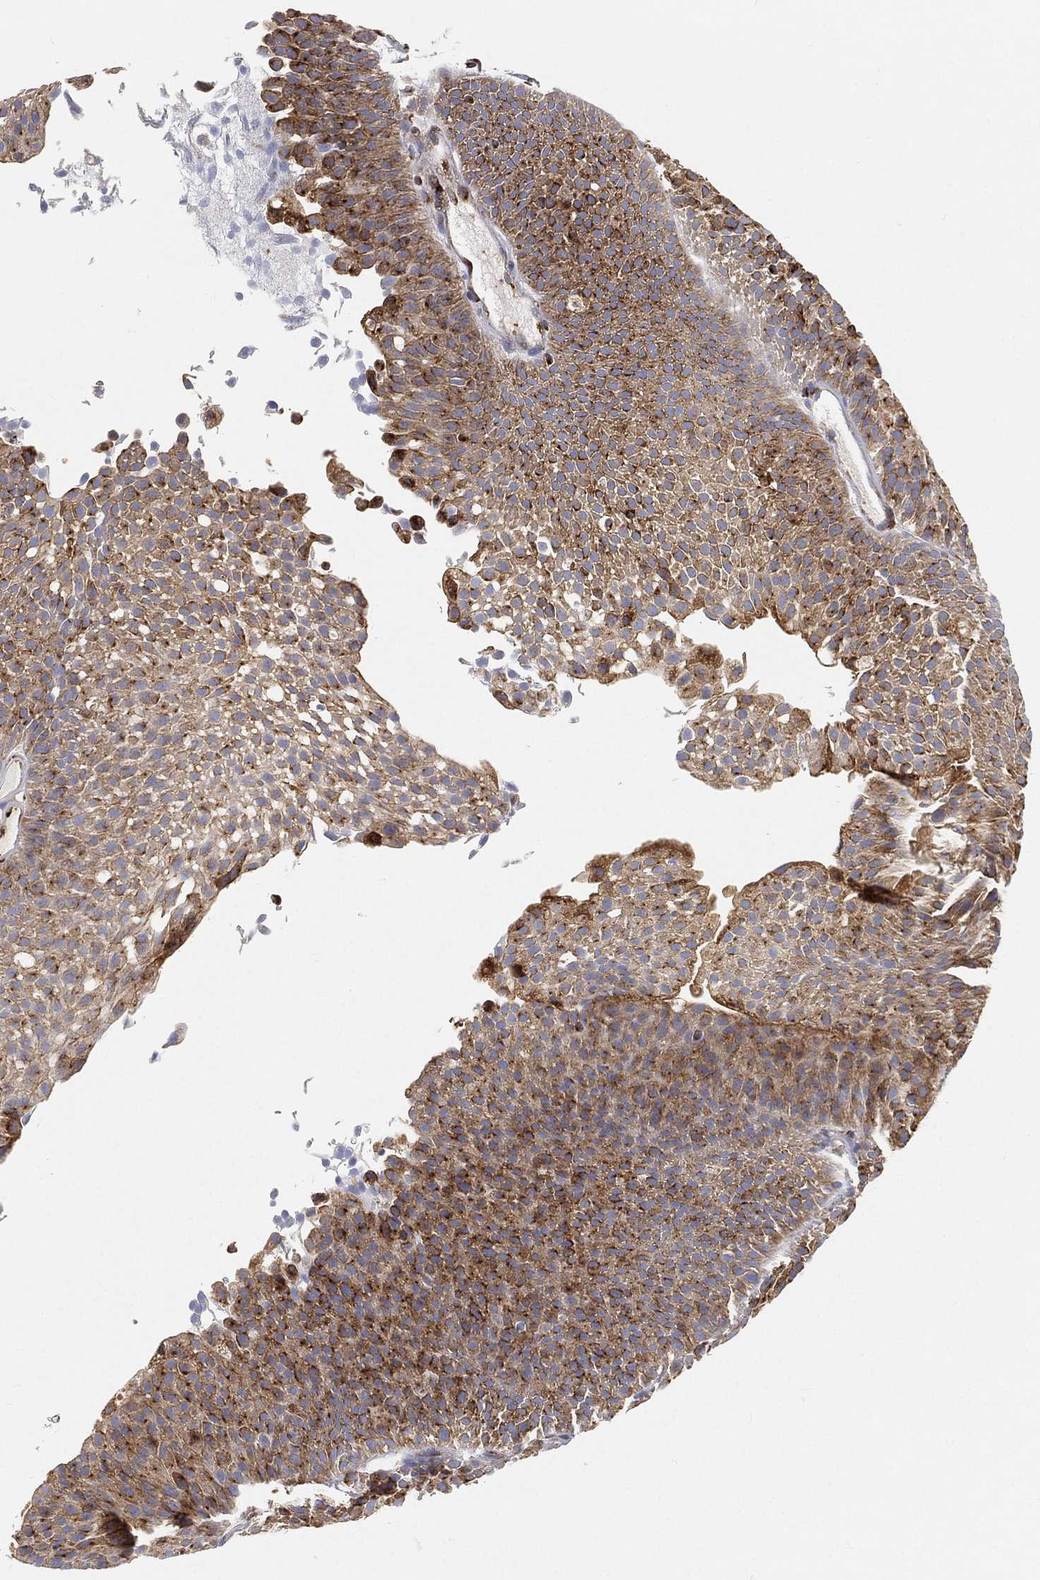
{"staining": {"intensity": "strong", "quantity": "25%-75%", "location": "cytoplasmic/membranous"}, "tissue": "urothelial cancer", "cell_type": "Tumor cells", "image_type": "cancer", "snomed": [{"axis": "morphology", "description": "Urothelial carcinoma, Low grade"}, {"axis": "topography", "description": "Urinary bladder"}], "caption": "Human urothelial cancer stained for a protein (brown) reveals strong cytoplasmic/membranous positive staining in about 25%-75% of tumor cells.", "gene": "TMEM25", "patient": {"sex": "male", "age": 65}}